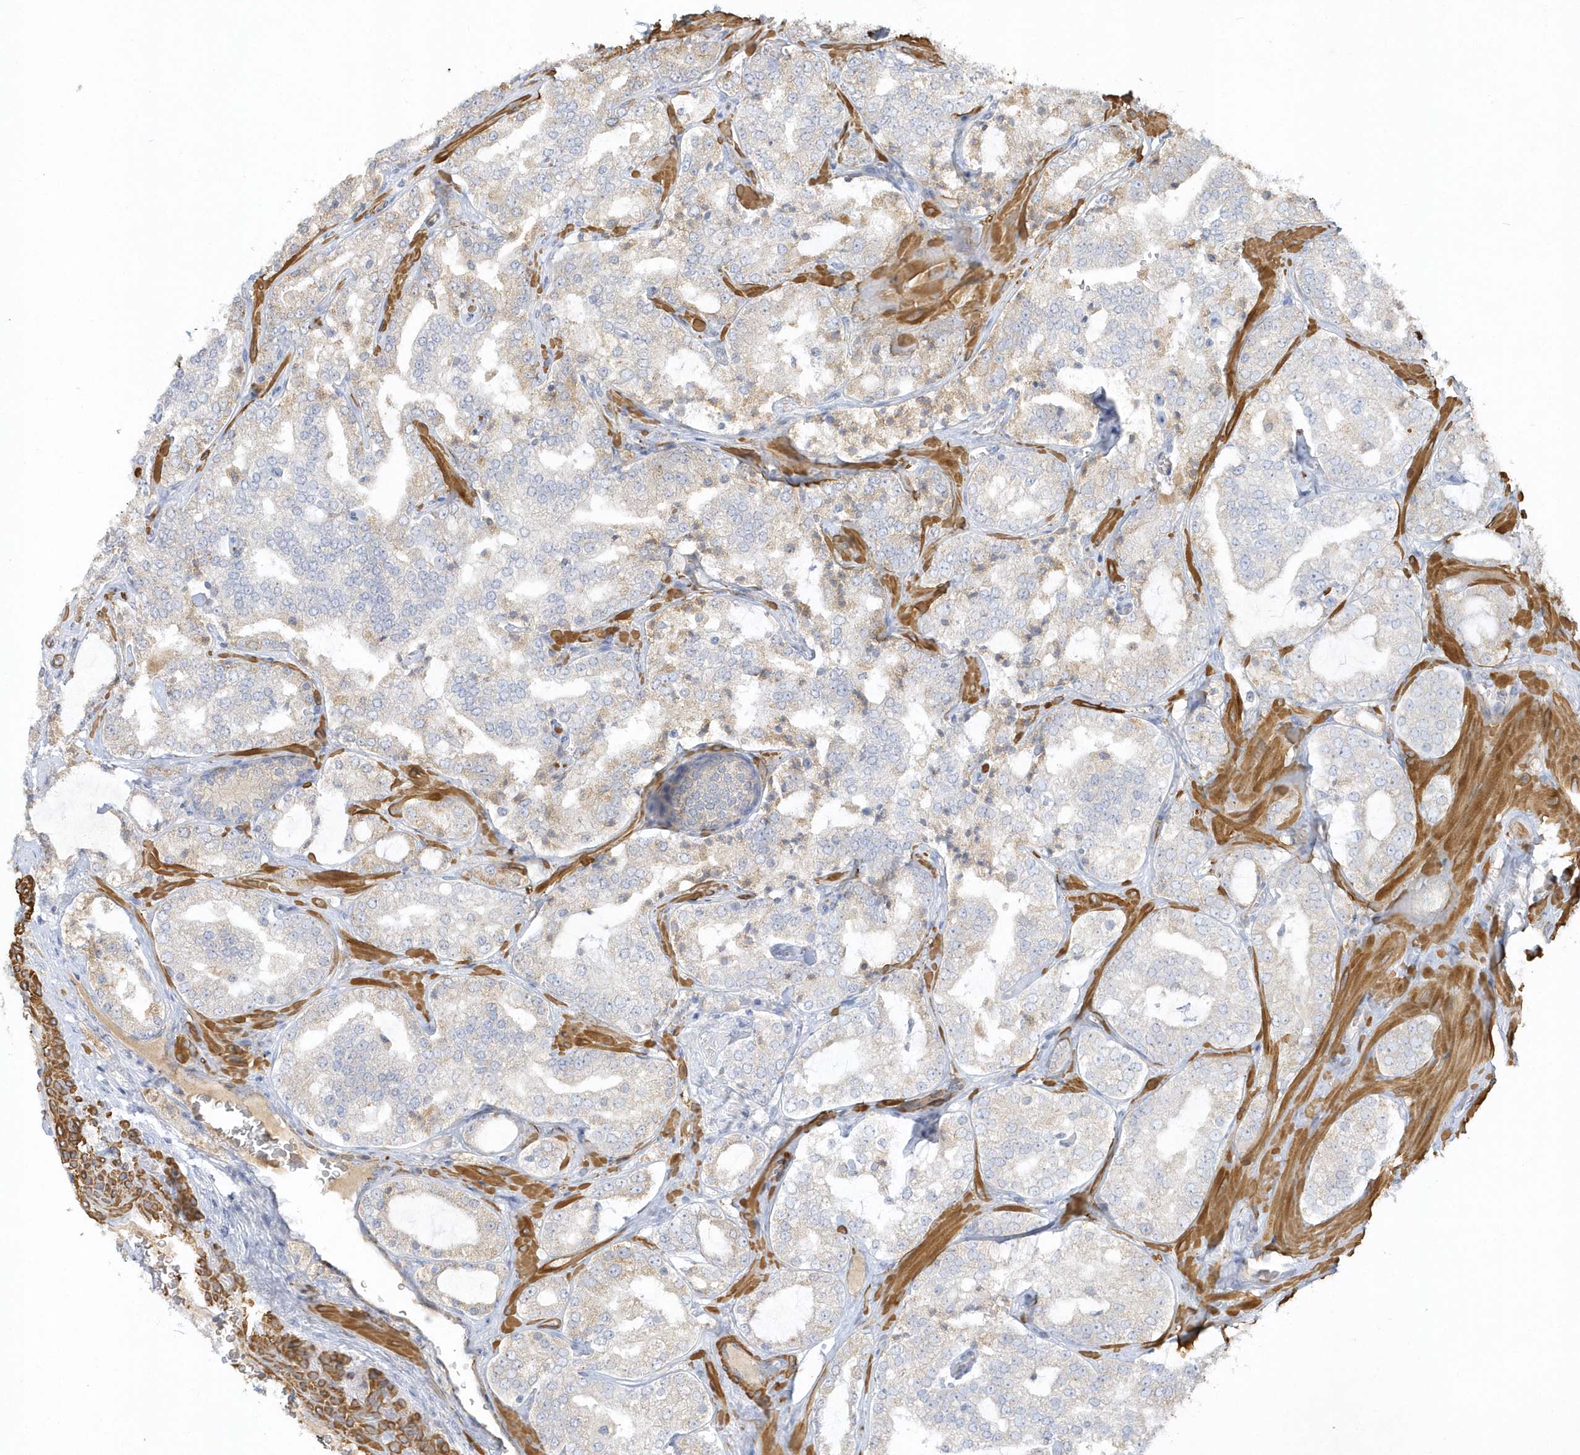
{"staining": {"intensity": "negative", "quantity": "none", "location": "none"}, "tissue": "prostate cancer", "cell_type": "Tumor cells", "image_type": "cancer", "snomed": [{"axis": "morphology", "description": "Adenocarcinoma, High grade"}, {"axis": "topography", "description": "Prostate"}], "caption": "Immunohistochemical staining of adenocarcinoma (high-grade) (prostate) exhibits no significant expression in tumor cells. The staining is performed using DAB brown chromogen with nuclei counter-stained in using hematoxylin.", "gene": "THADA", "patient": {"sex": "male", "age": 64}}